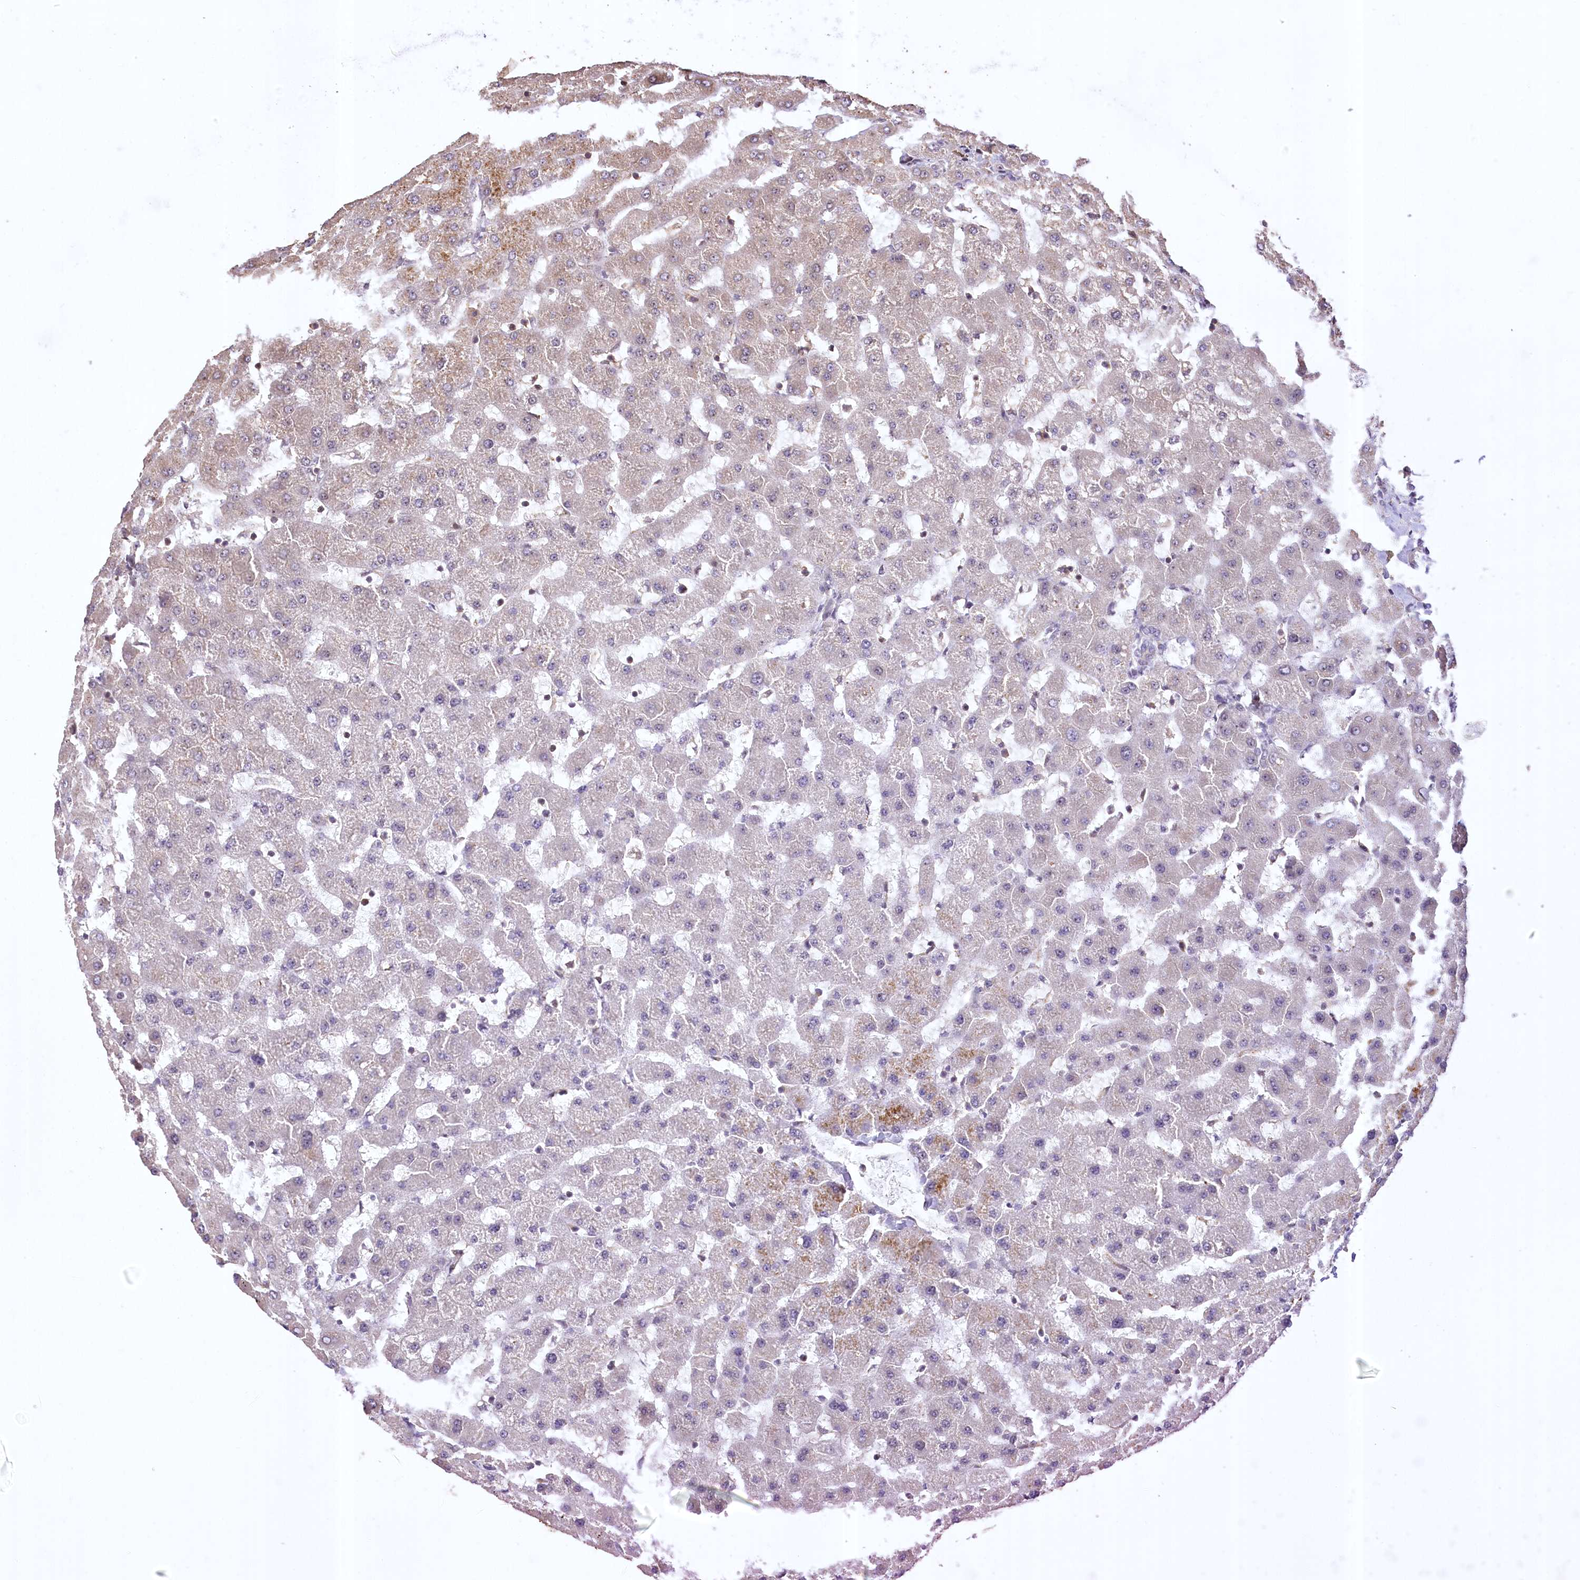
{"staining": {"intensity": "weak", "quantity": ">75%", "location": "cytoplasmic/membranous"}, "tissue": "liver", "cell_type": "Cholangiocytes", "image_type": "normal", "snomed": [{"axis": "morphology", "description": "Normal tissue, NOS"}, {"axis": "topography", "description": "Liver"}], "caption": "Weak cytoplasmic/membranous expression for a protein is present in approximately >75% of cholangiocytes of normal liver using immunohistochemistry.", "gene": "SERGEF", "patient": {"sex": "female", "age": 63}}